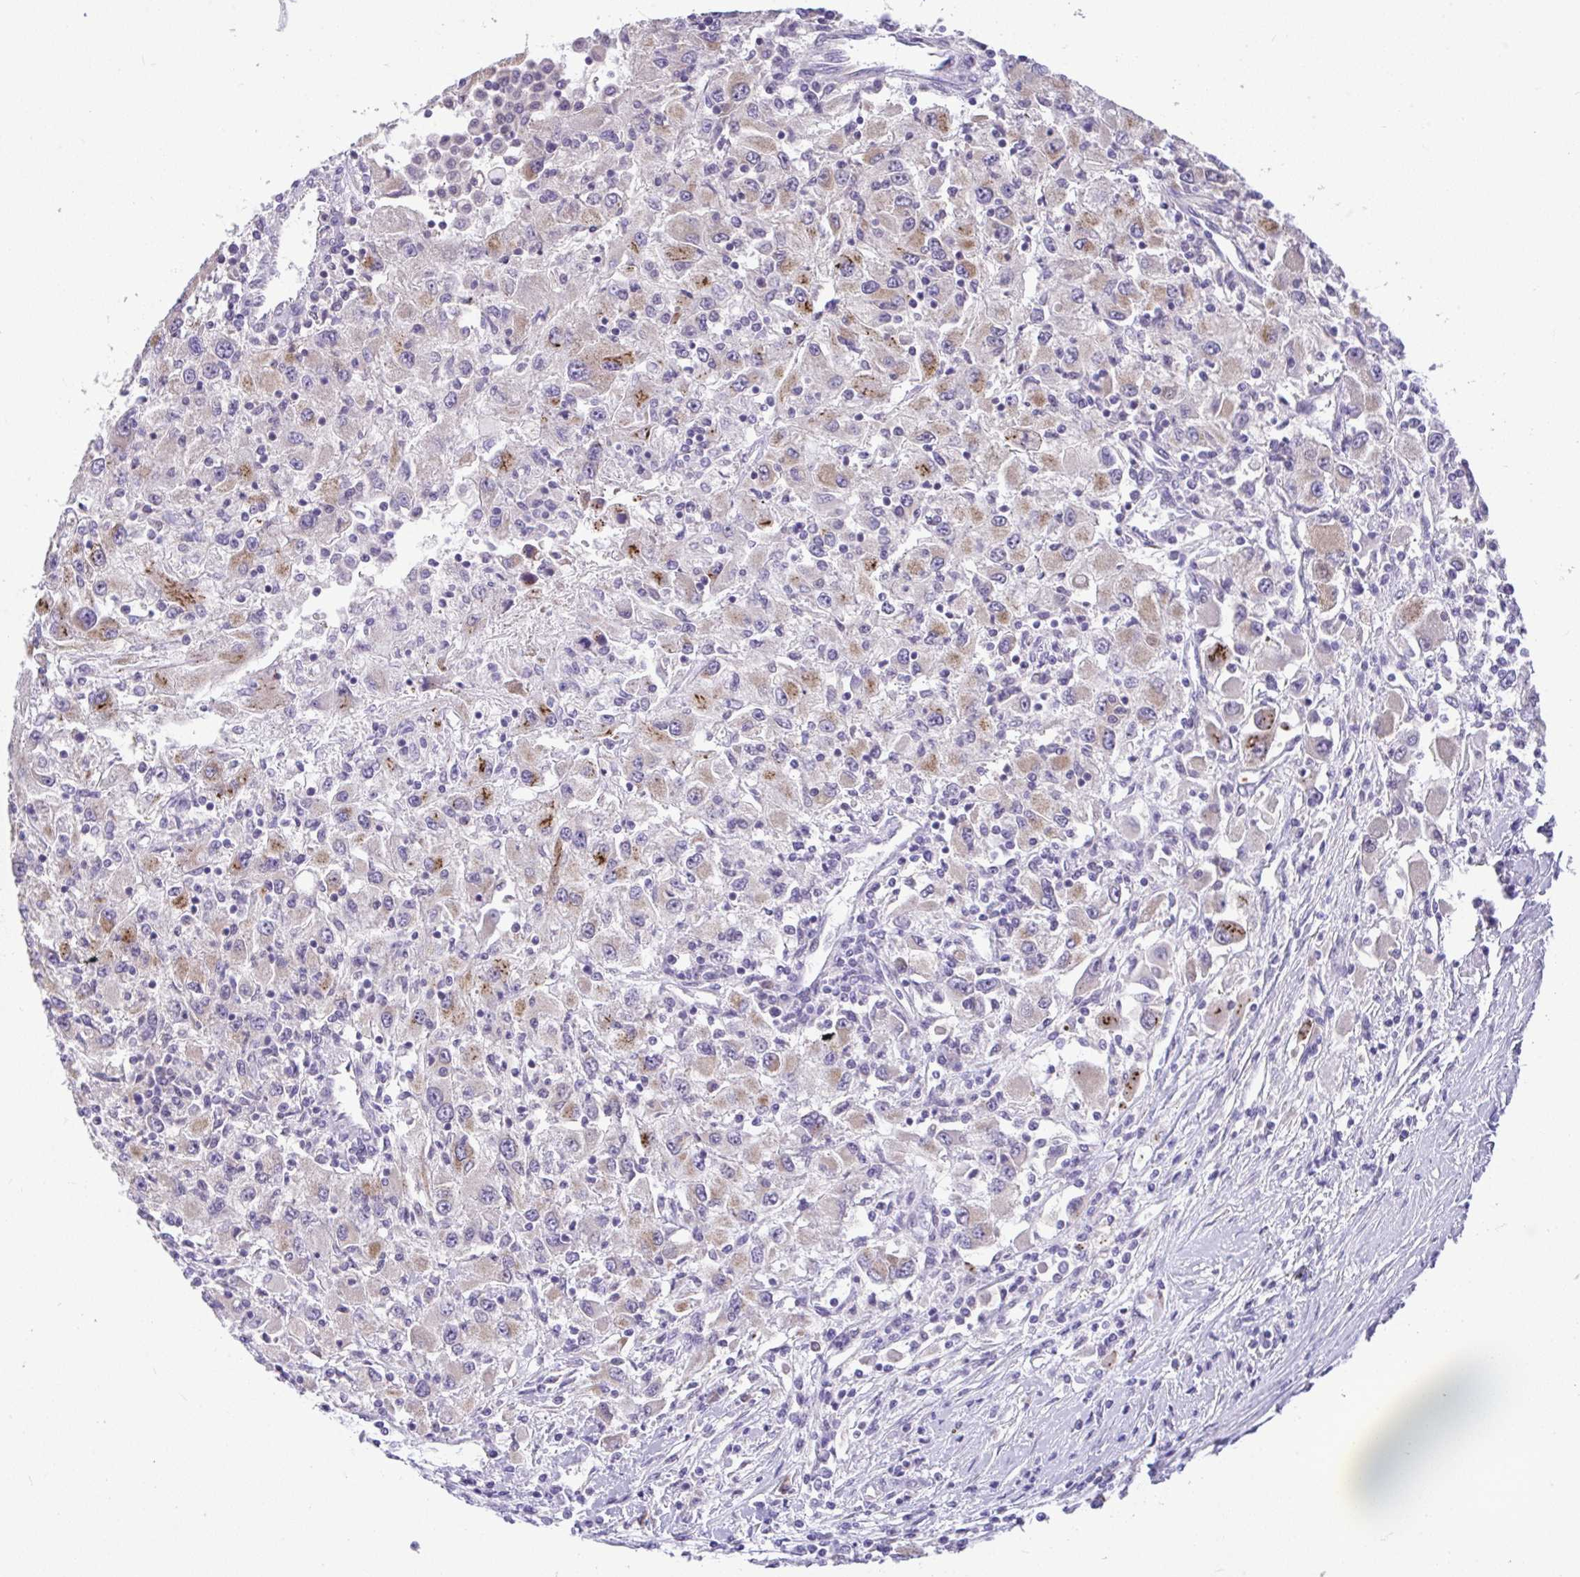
{"staining": {"intensity": "moderate", "quantity": "<25%", "location": "cytoplasmic/membranous"}, "tissue": "renal cancer", "cell_type": "Tumor cells", "image_type": "cancer", "snomed": [{"axis": "morphology", "description": "Adenocarcinoma, NOS"}, {"axis": "topography", "description": "Kidney"}], "caption": "Immunohistochemical staining of renal adenocarcinoma exhibits low levels of moderate cytoplasmic/membranous protein expression in about <25% of tumor cells.", "gene": "PYCR2", "patient": {"sex": "female", "age": 67}}